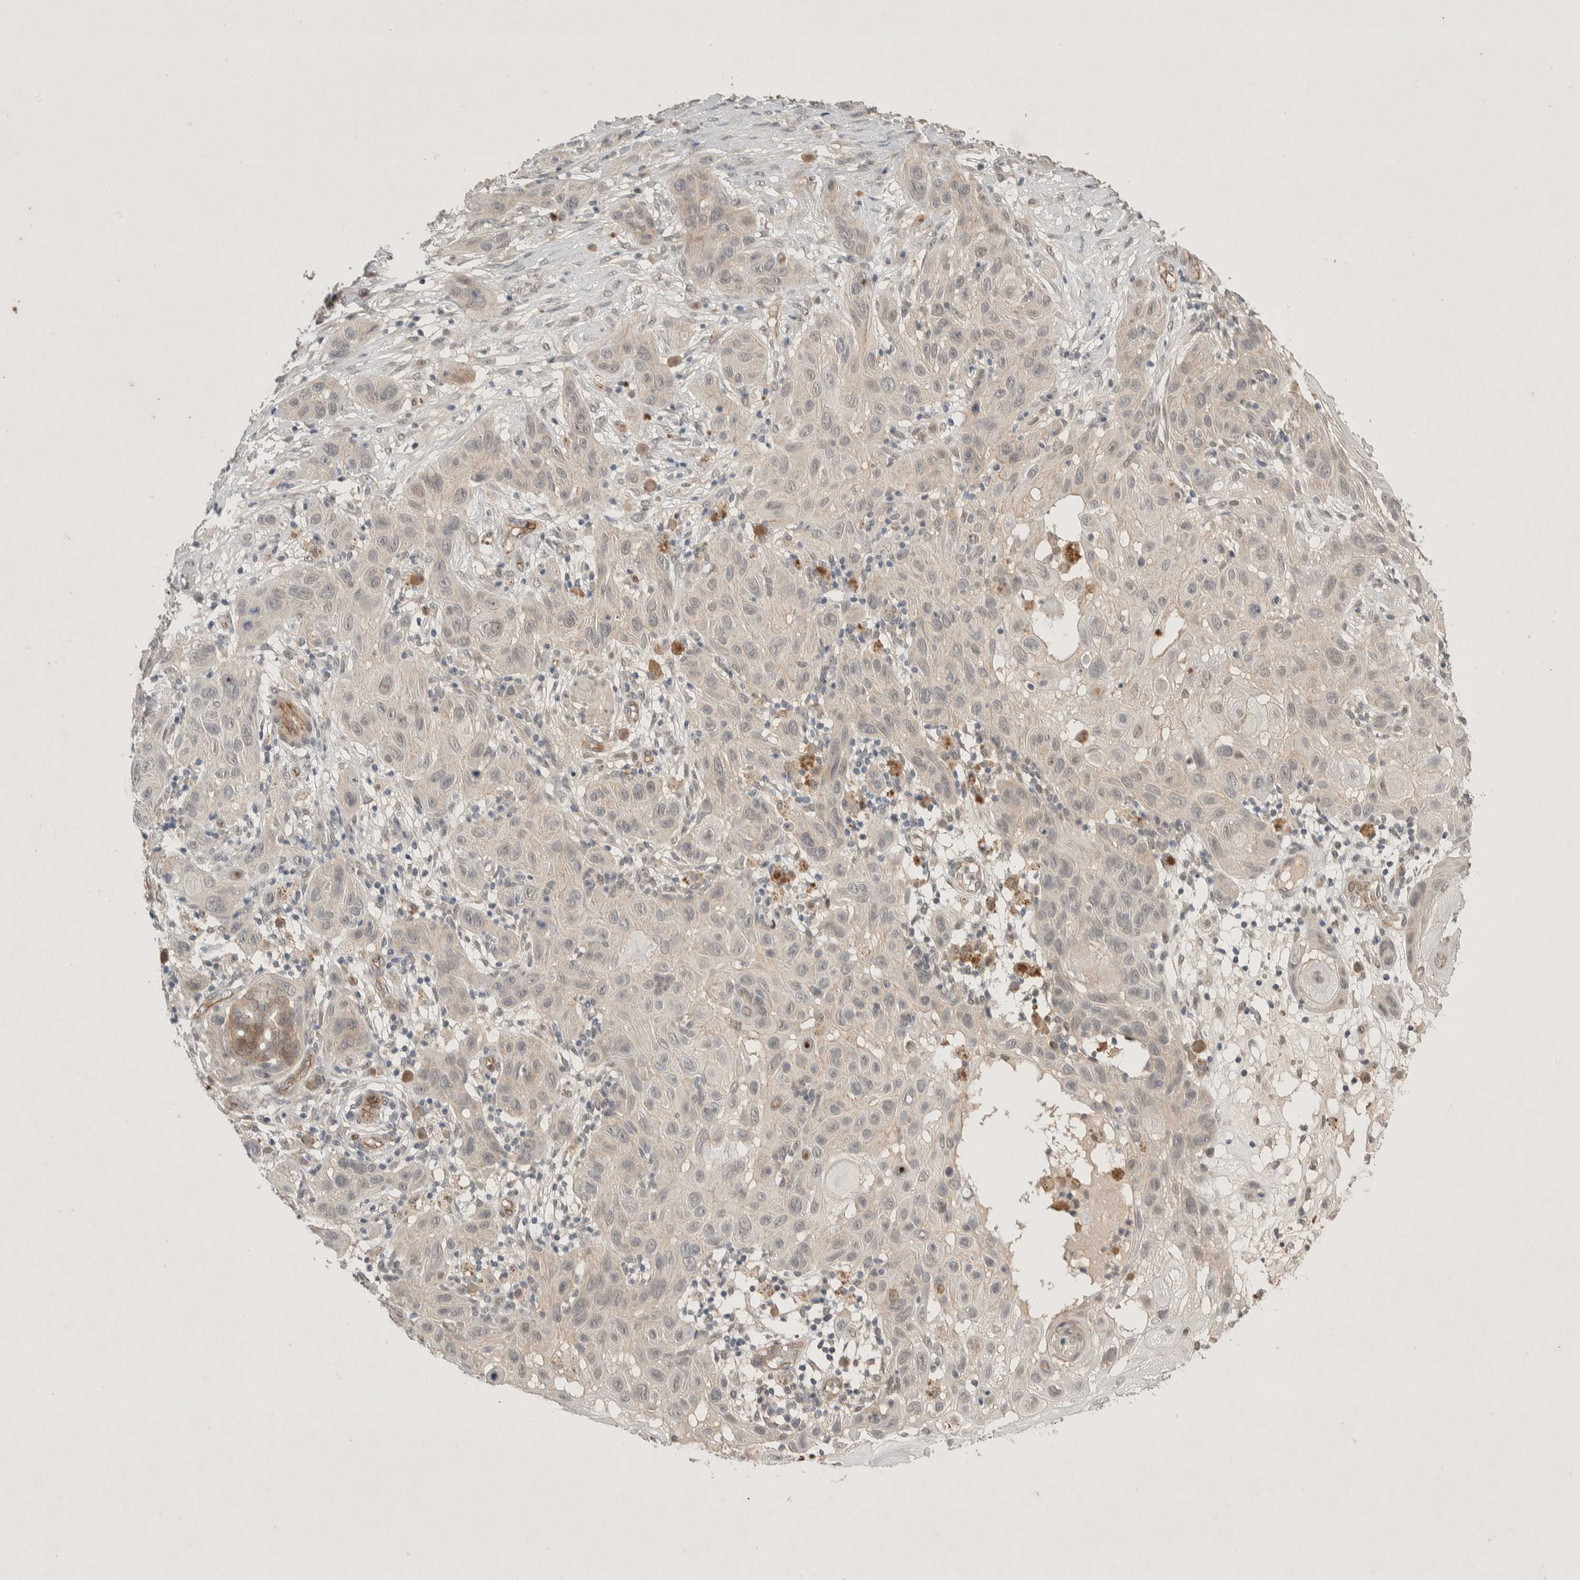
{"staining": {"intensity": "weak", "quantity": "<25%", "location": "nuclear"}, "tissue": "skin cancer", "cell_type": "Tumor cells", "image_type": "cancer", "snomed": [{"axis": "morphology", "description": "Squamous cell carcinoma, NOS"}, {"axis": "topography", "description": "Skin"}], "caption": "Protein analysis of squamous cell carcinoma (skin) reveals no significant expression in tumor cells.", "gene": "ZNF704", "patient": {"sex": "female", "age": 96}}